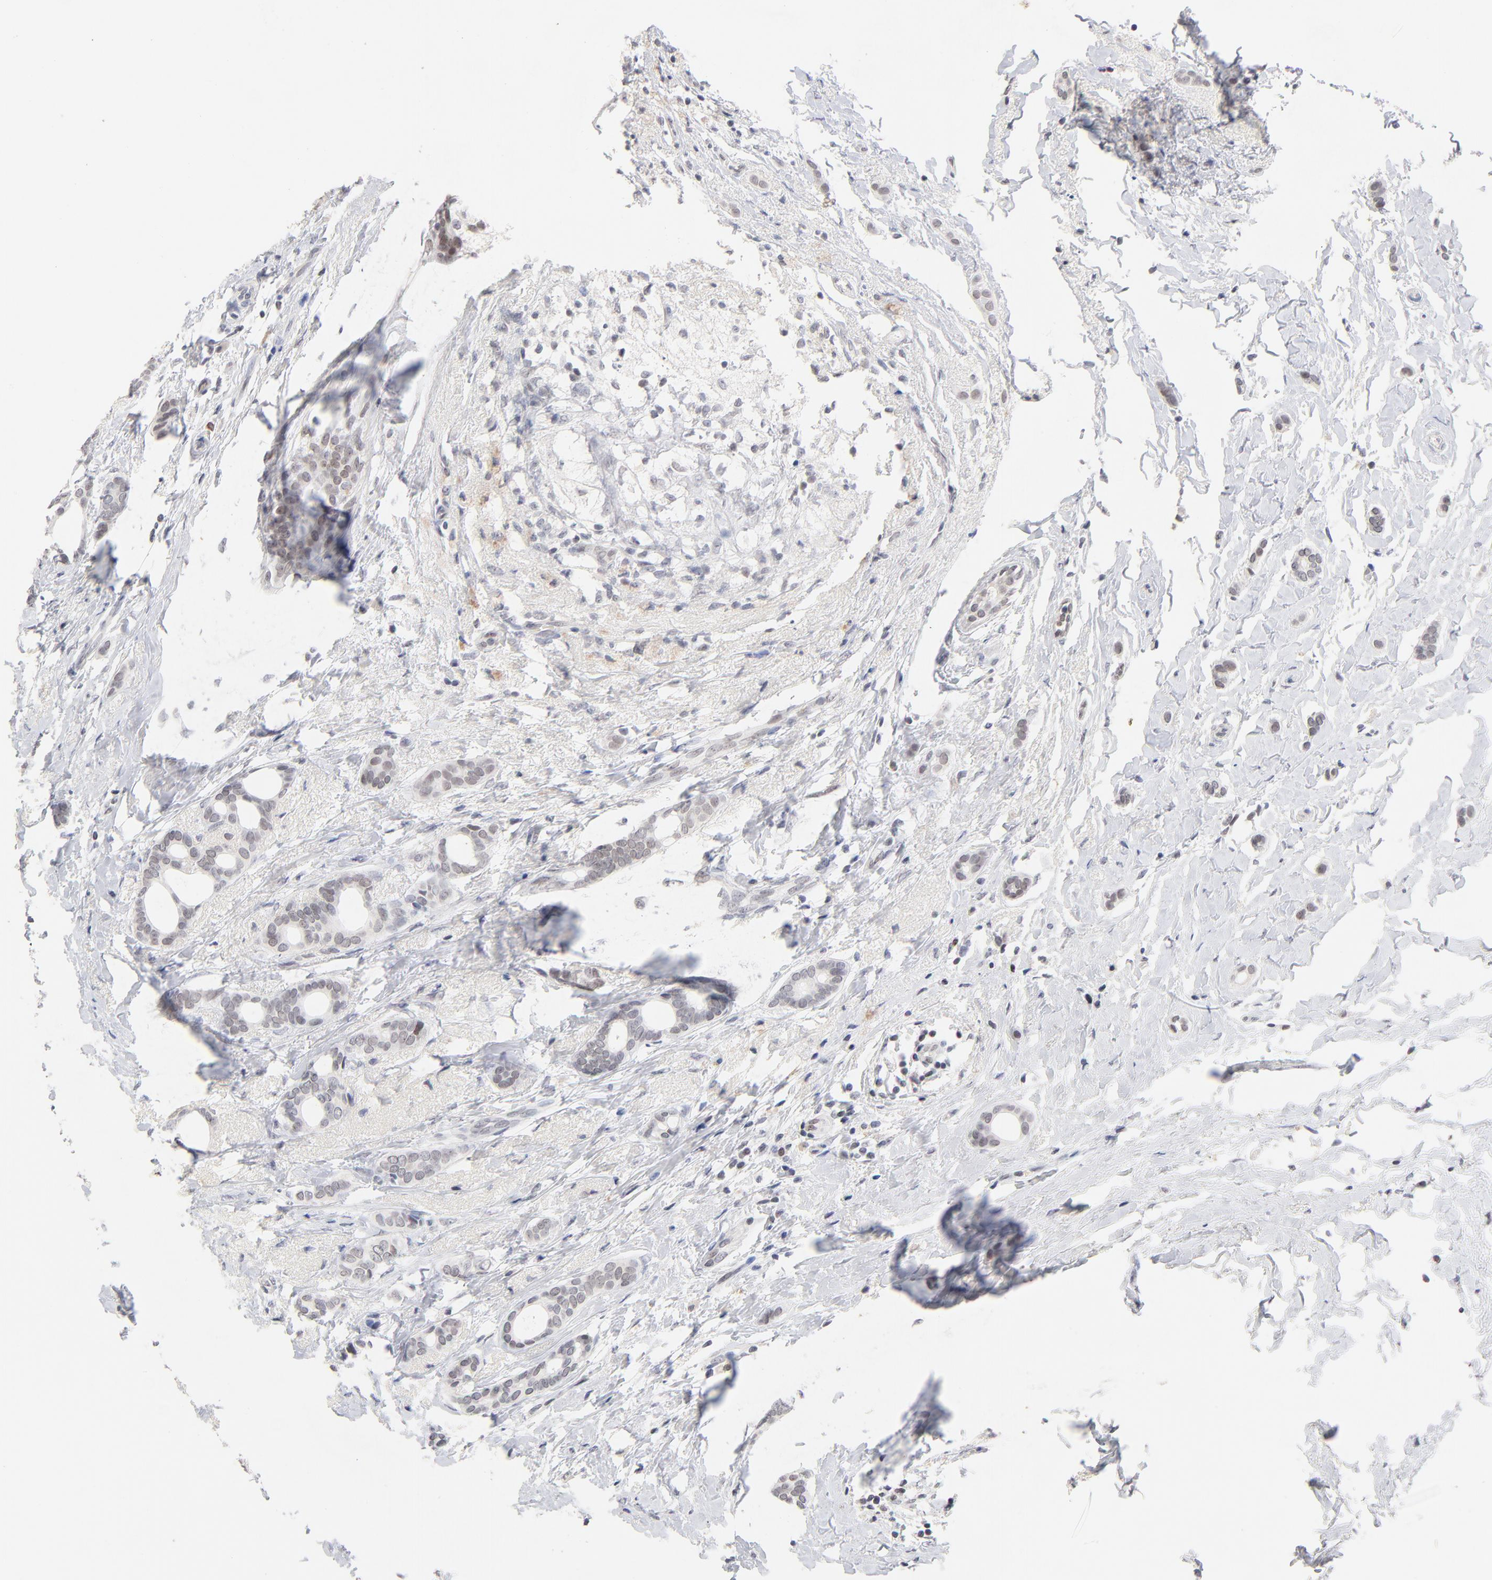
{"staining": {"intensity": "weak", "quantity": "25%-75%", "location": "nuclear"}, "tissue": "breast cancer", "cell_type": "Tumor cells", "image_type": "cancer", "snomed": [{"axis": "morphology", "description": "Duct carcinoma"}, {"axis": "topography", "description": "Breast"}], "caption": "Breast cancer was stained to show a protein in brown. There is low levels of weak nuclear positivity in about 25%-75% of tumor cells.", "gene": "ORC2", "patient": {"sex": "female", "age": 54}}